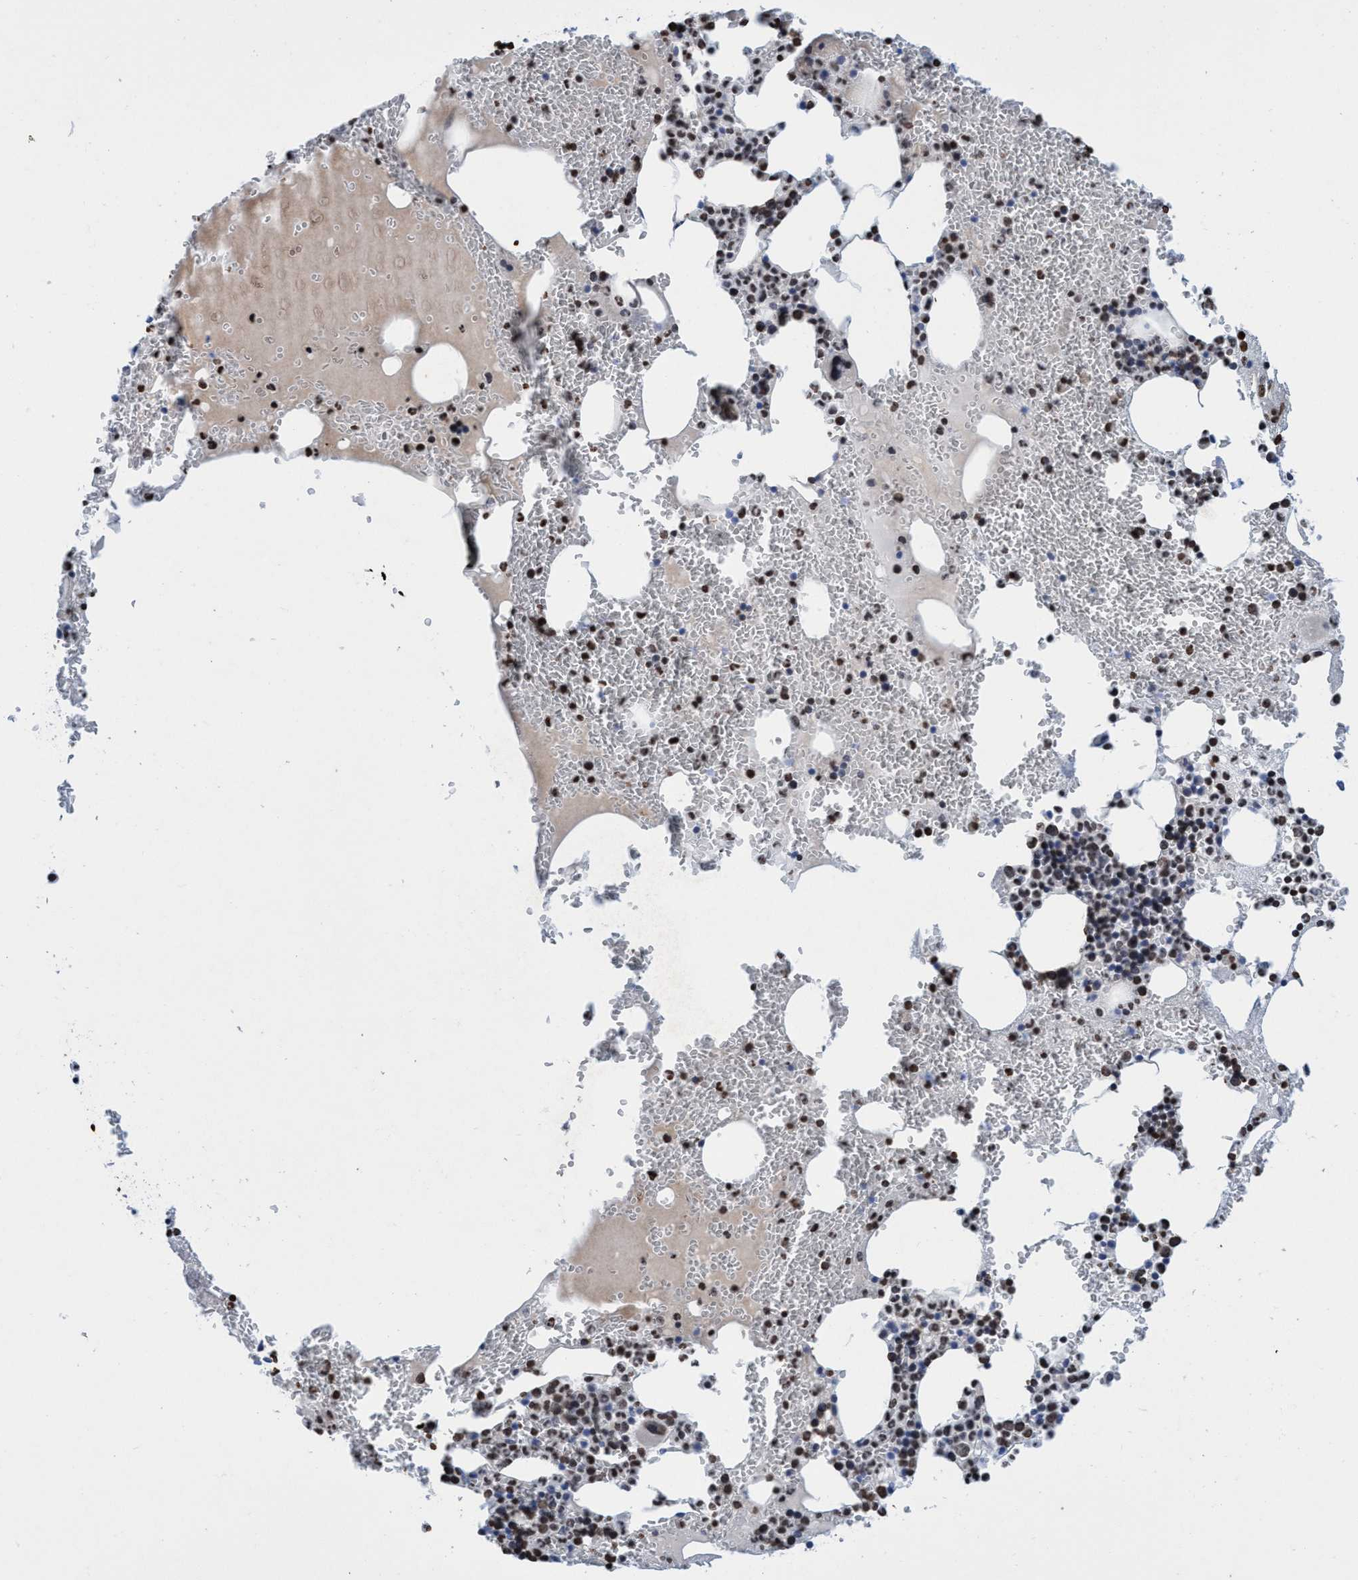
{"staining": {"intensity": "moderate", "quantity": ">75%", "location": "nuclear"}, "tissue": "bone marrow", "cell_type": "Hematopoietic cells", "image_type": "normal", "snomed": [{"axis": "morphology", "description": "Normal tissue, NOS"}, {"axis": "morphology", "description": "Inflammation, NOS"}, {"axis": "topography", "description": "Bone marrow"}], "caption": "A brown stain labels moderate nuclear expression of a protein in hematopoietic cells of unremarkable bone marrow.", "gene": "CBX2", "patient": {"sex": "female", "age": 67}}